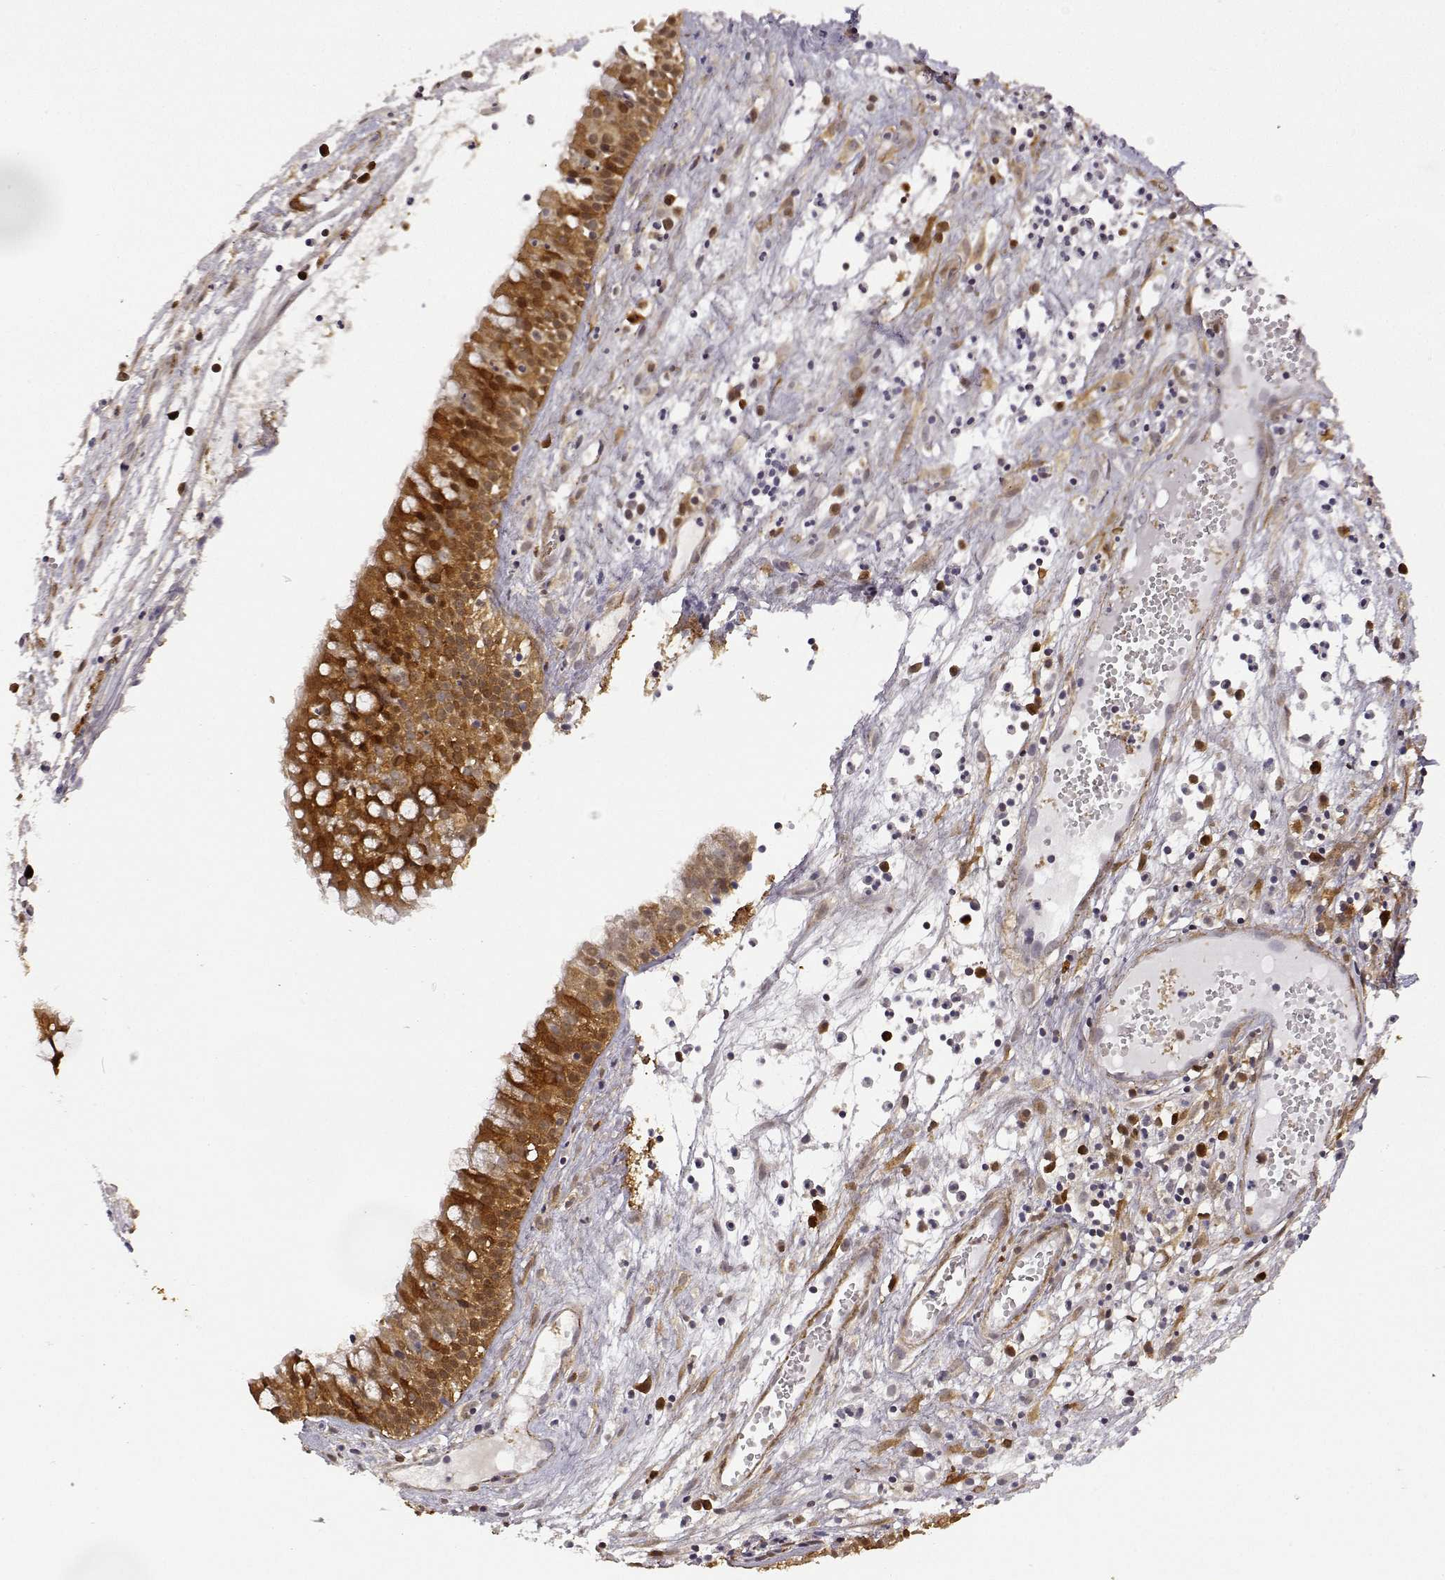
{"staining": {"intensity": "strong", "quantity": ">75%", "location": "cytoplasmic/membranous"}, "tissue": "nasopharynx", "cell_type": "Respiratory epithelial cells", "image_type": "normal", "snomed": [{"axis": "morphology", "description": "Normal tissue, NOS"}, {"axis": "topography", "description": "Nasopharynx"}], "caption": "An image showing strong cytoplasmic/membranous expression in about >75% of respiratory epithelial cells in benign nasopharynx, as visualized by brown immunohistochemical staining.", "gene": "PHGDH", "patient": {"sex": "male", "age": 31}}